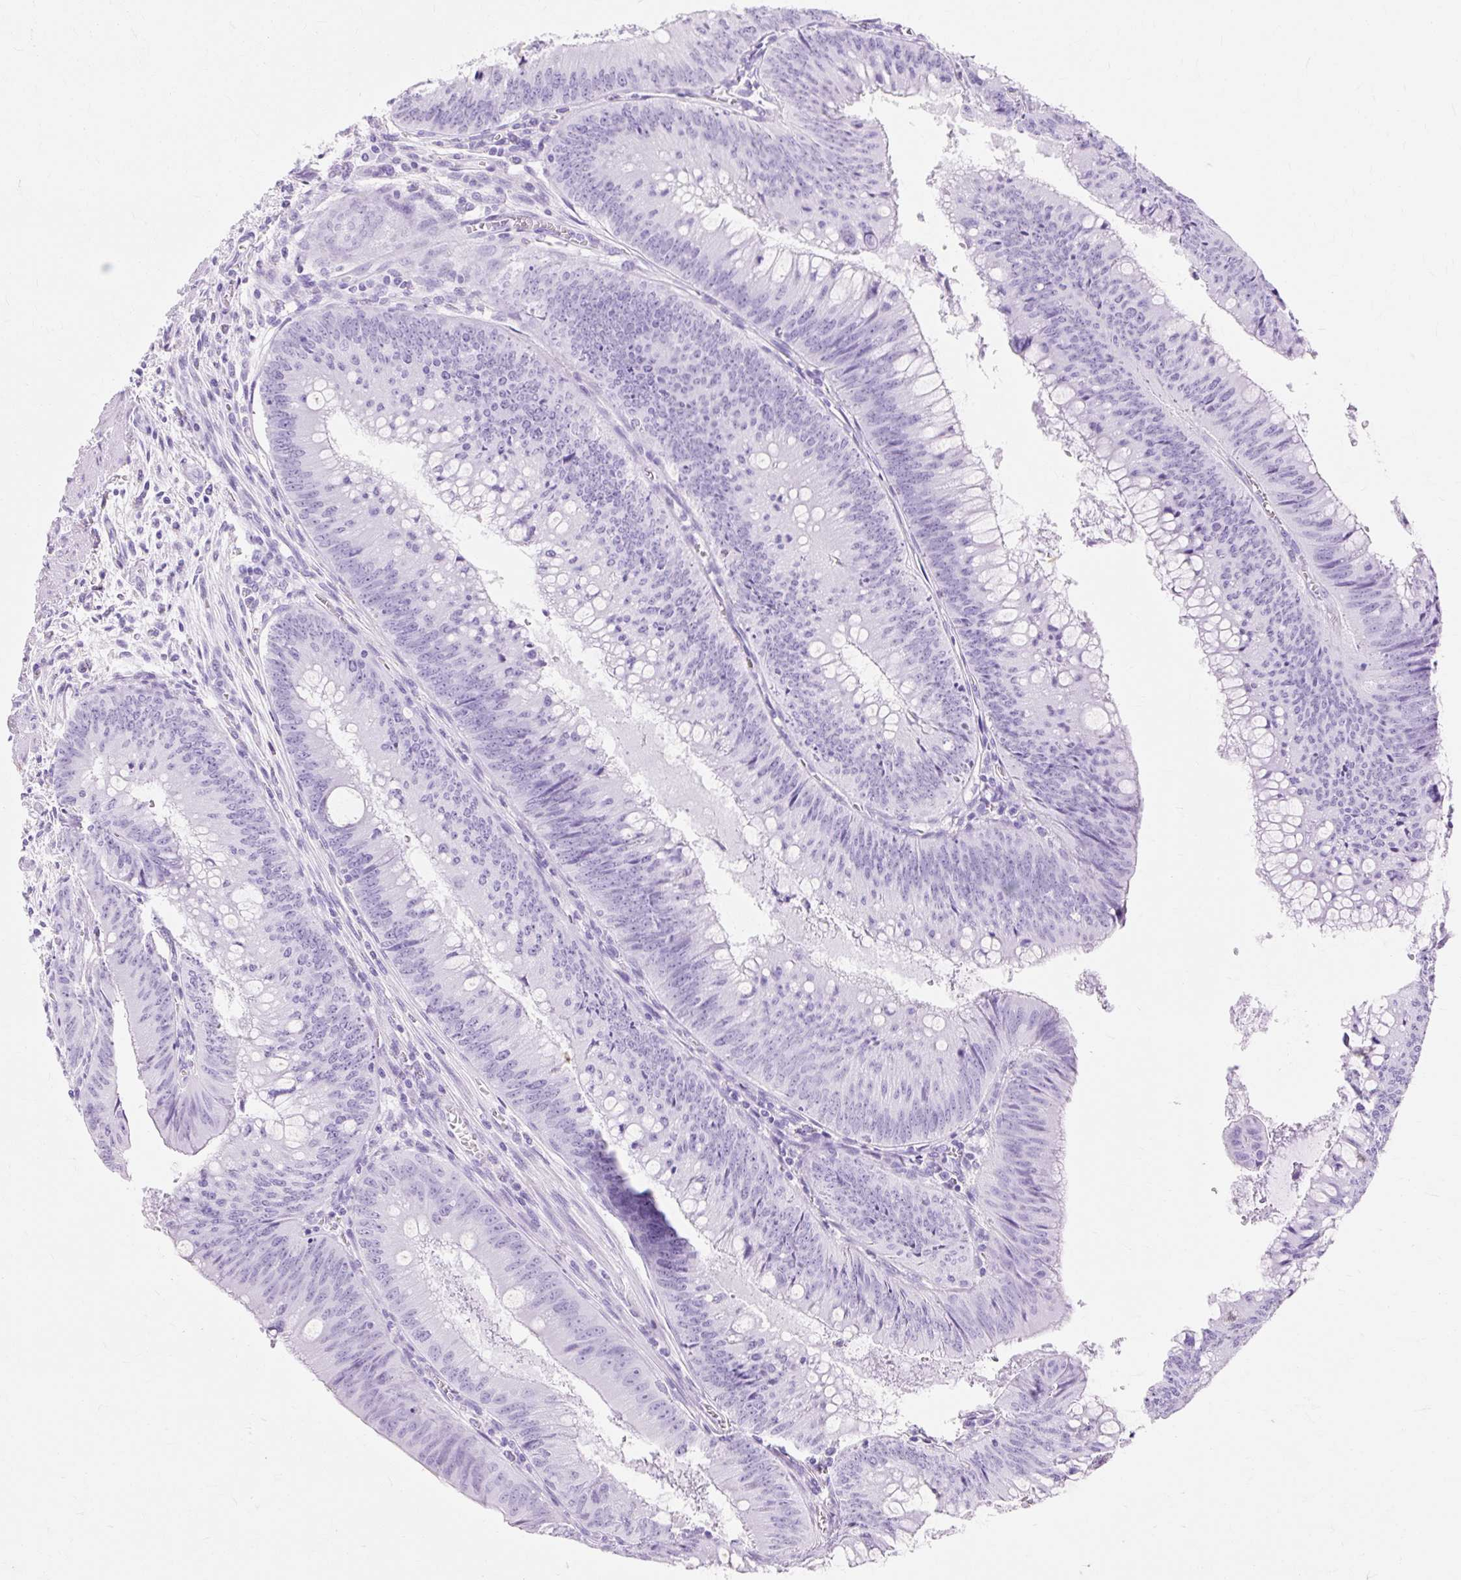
{"staining": {"intensity": "negative", "quantity": "none", "location": "none"}, "tissue": "colorectal cancer", "cell_type": "Tumor cells", "image_type": "cancer", "snomed": [{"axis": "morphology", "description": "Adenocarcinoma, NOS"}, {"axis": "topography", "description": "Rectum"}], "caption": "This is an immunohistochemistry (IHC) histopathology image of human adenocarcinoma (colorectal). There is no positivity in tumor cells.", "gene": "MBP", "patient": {"sex": "female", "age": 72}}